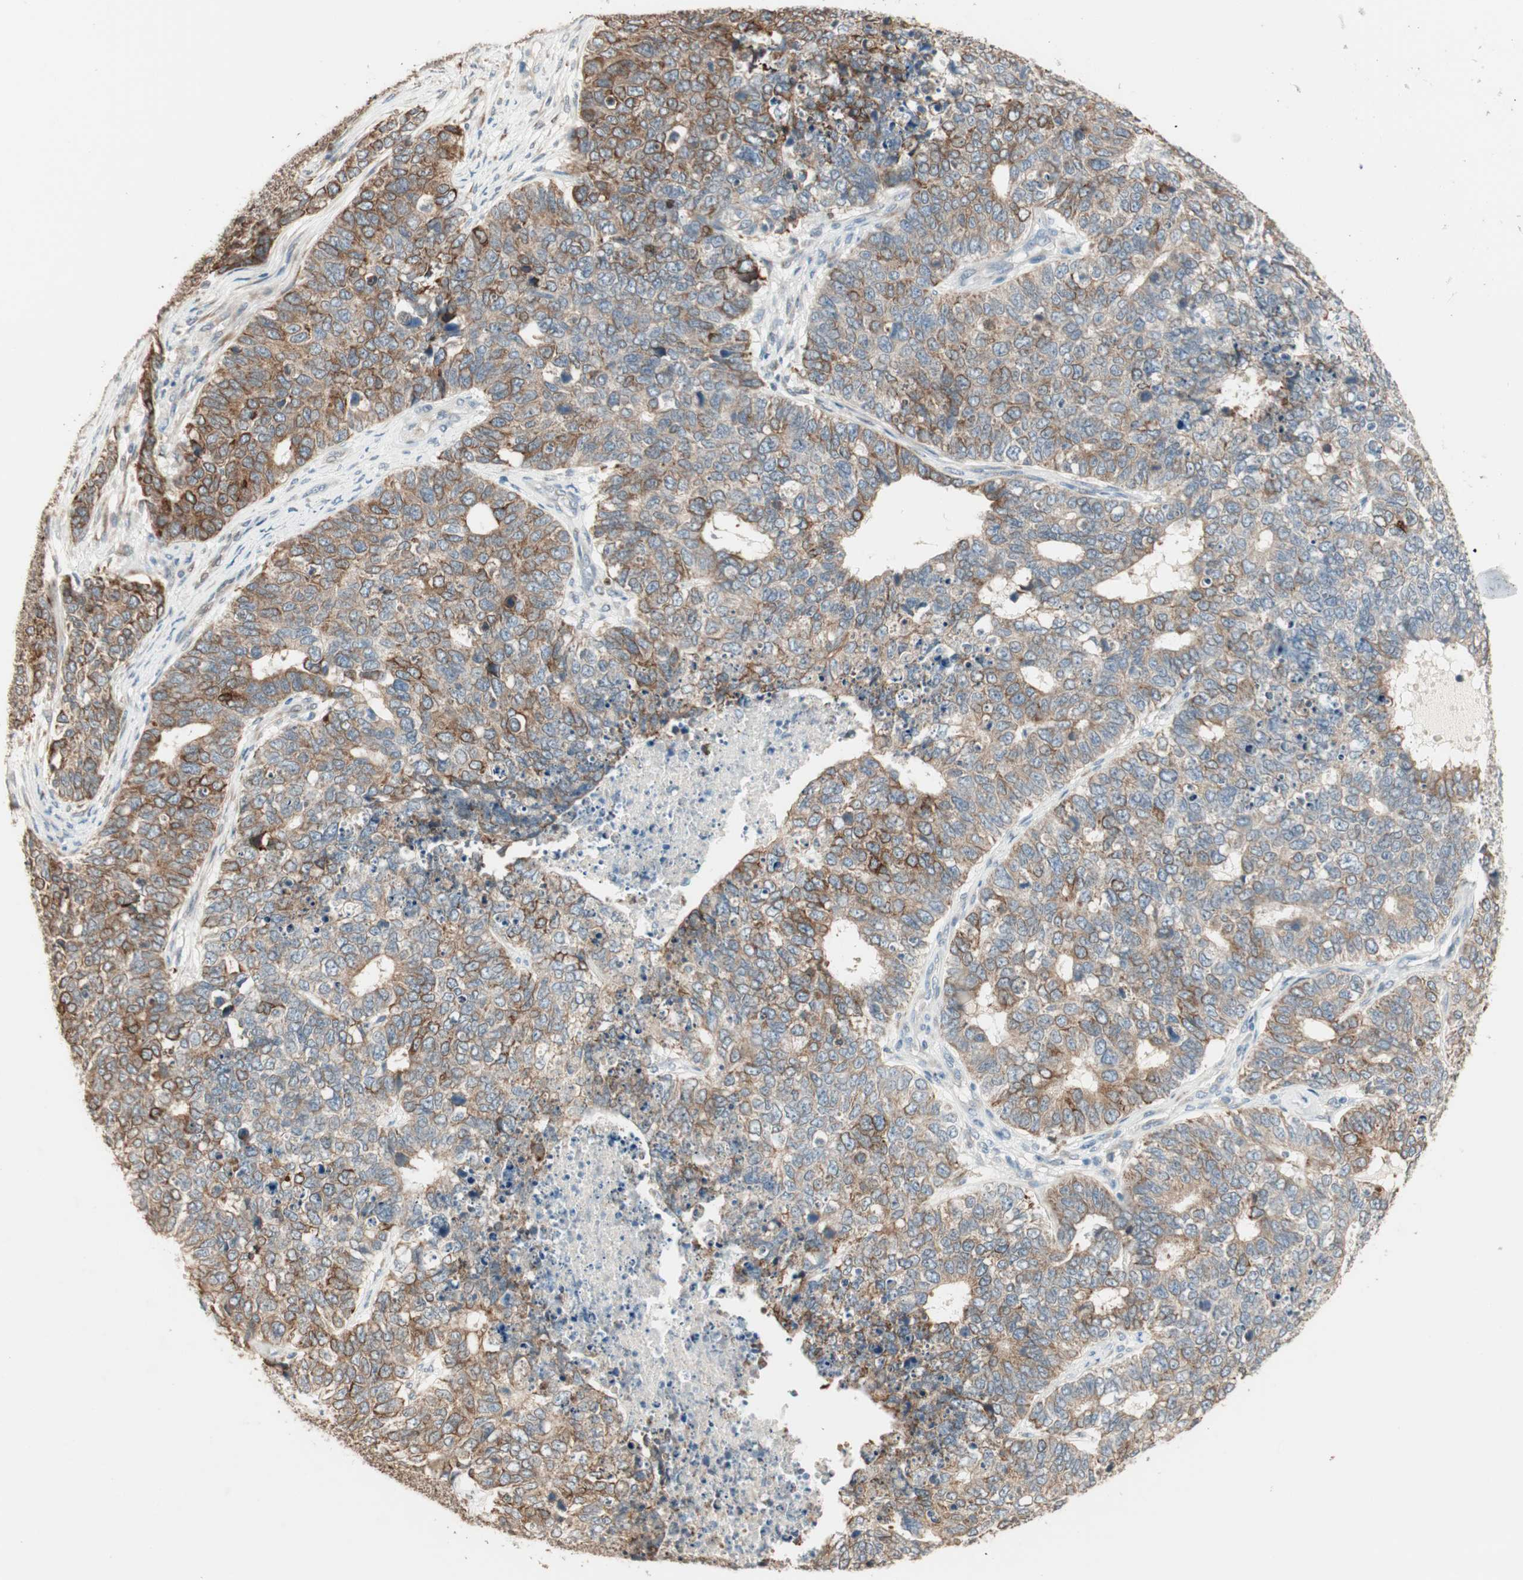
{"staining": {"intensity": "moderate", "quantity": "25%-75%", "location": "cytoplasmic/membranous"}, "tissue": "cervical cancer", "cell_type": "Tumor cells", "image_type": "cancer", "snomed": [{"axis": "morphology", "description": "Squamous cell carcinoma, NOS"}, {"axis": "topography", "description": "Cervix"}], "caption": "Immunohistochemistry (IHC) of human cervical cancer displays medium levels of moderate cytoplasmic/membranous staining in about 25%-75% of tumor cells.", "gene": "TASOR", "patient": {"sex": "female", "age": 63}}